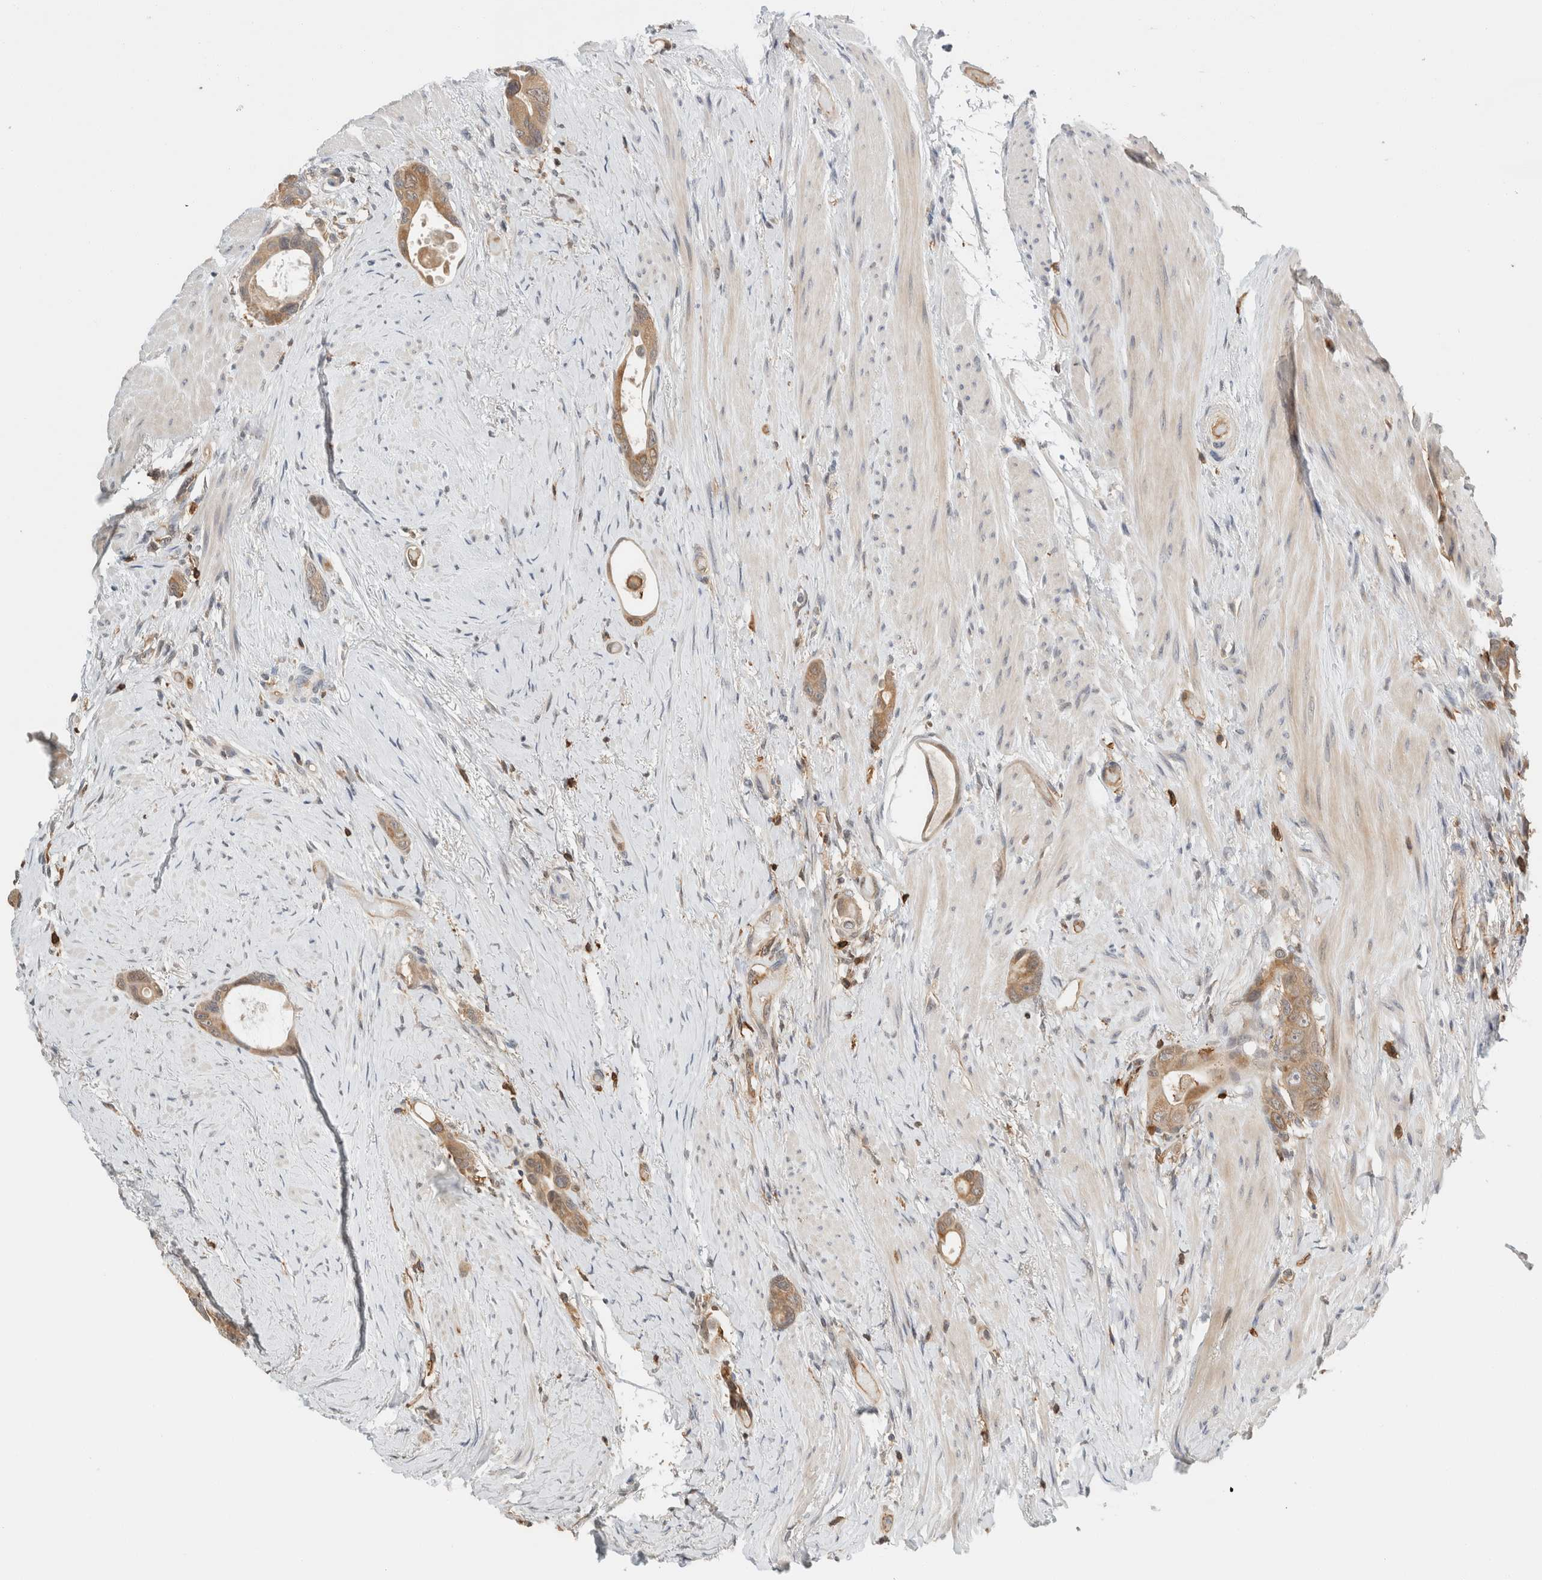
{"staining": {"intensity": "moderate", "quantity": ">75%", "location": "cytoplasmic/membranous"}, "tissue": "colorectal cancer", "cell_type": "Tumor cells", "image_type": "cancer", "snomed": [{"axis": "morphology", "description": "Adenocarcinoma, NOS"}, {"axis": "topography", "description": "Rectum"}], "caption": "Adenocarcinoma (colorectal) tissue reveals moderate cytoplasmic/membranous expression in about >75% of tumor cells, visualized by immunohistochemistry. The staining was performed using DAB to visualize the protein expression in brown, while the nuclei were stained in blue with hematoxylin (Magnification: 20x).", "gene": "PFDN4", "patient": {"sex": "male", "age": 51}}